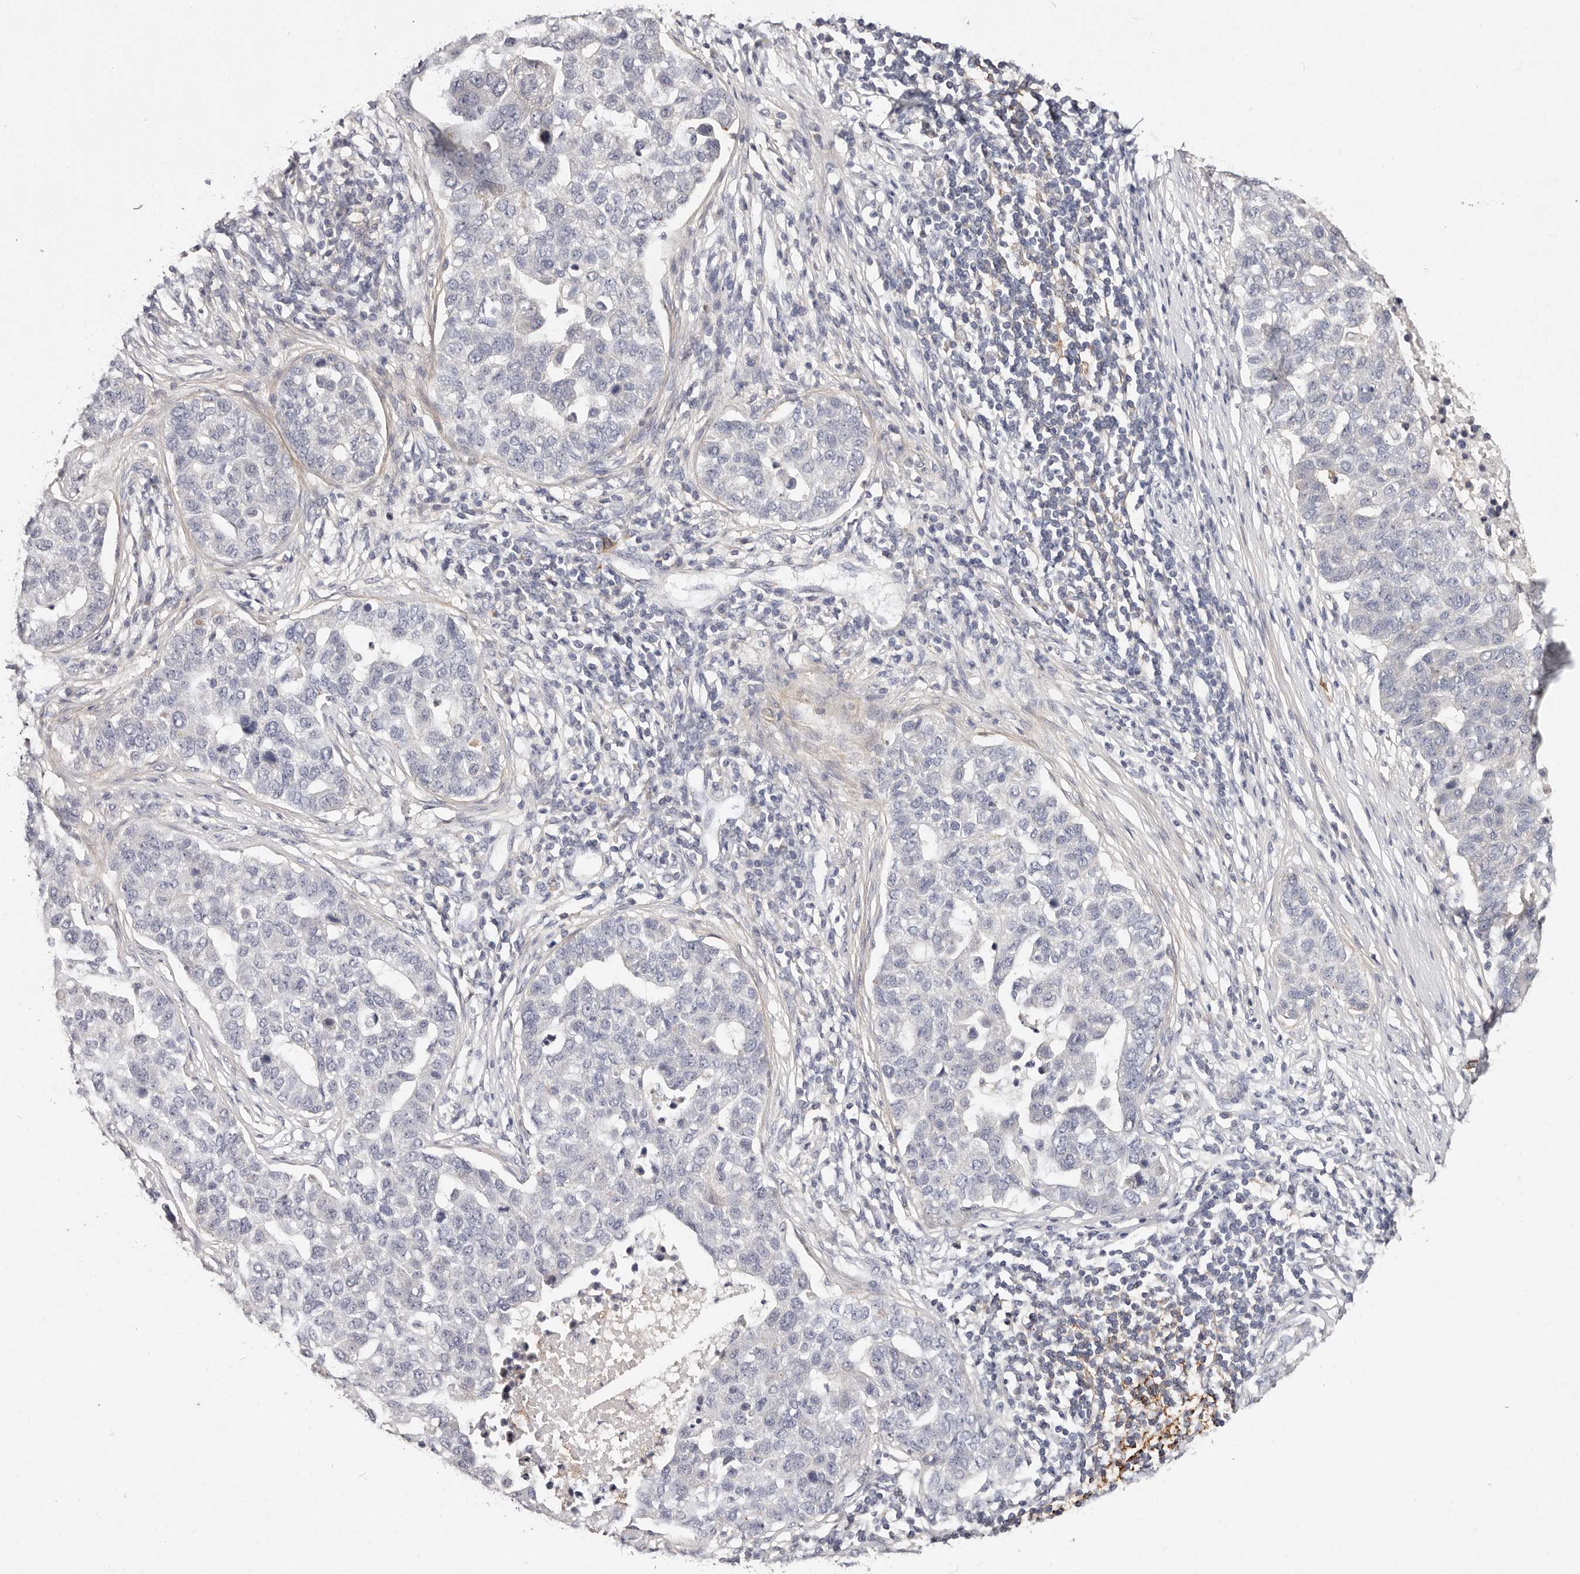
{"staining": {"intensity": "negative", "quantity": "none", "location": "none"}, "tissue": "pancreatic cancer", "cell_type": "Tumor cells", "image_type": "cancer", "snomed": [{"axis": "morphology", "description": "Adenocarcinoma, NOS"}, {"axis": "topography", "description": "Pancreas"}], "caption": "The immunohistochemistry micrograph has no significant positivity in tumor cells of pancreatic cancer tissue.", "gene": "MRPS33", "patient": {"sex": "female", "age": 61}}